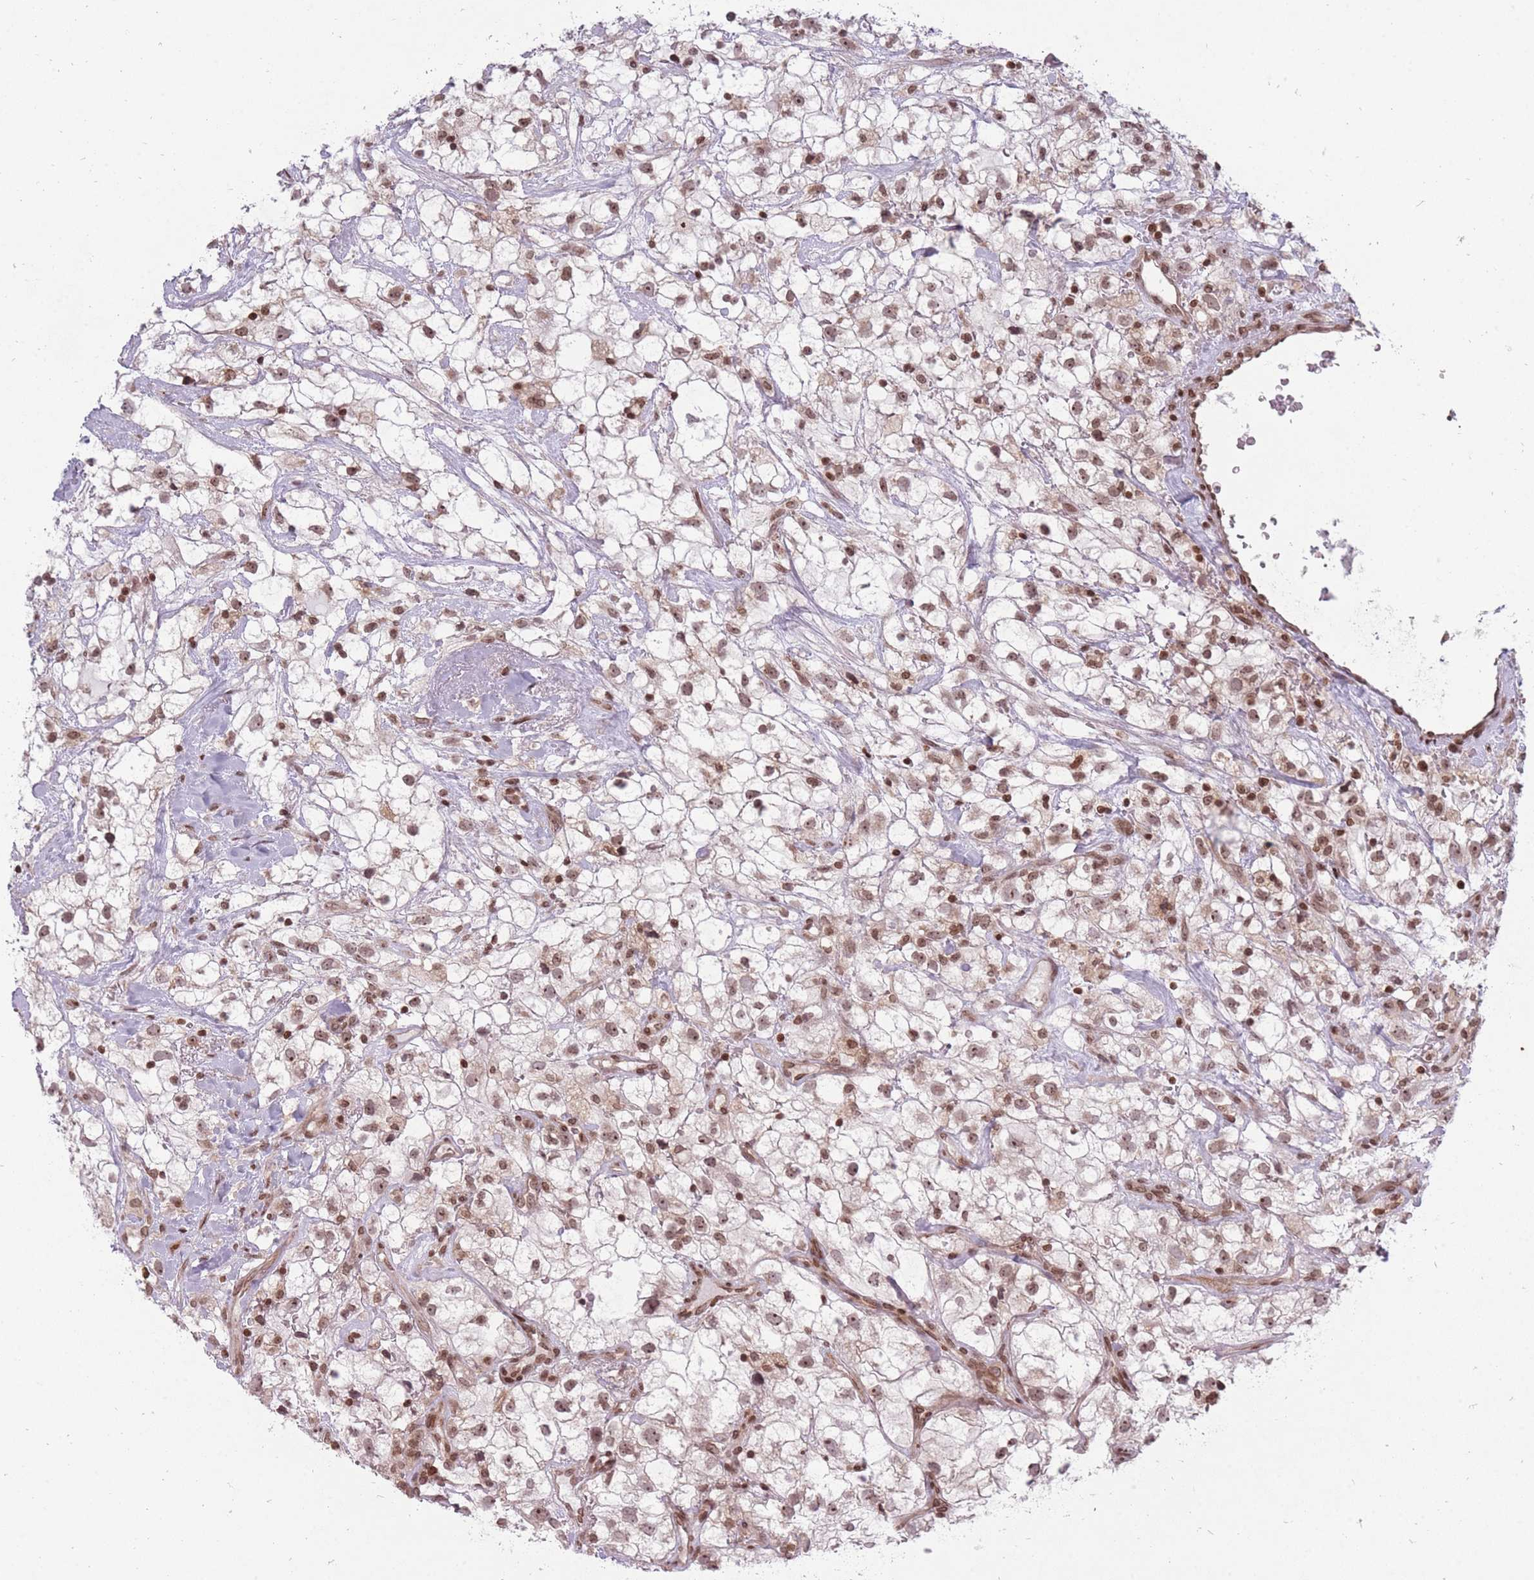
{"staining": {"intensity": "moderate", "quantity": ">75%", "location": "nuclear"}, "tissue": "renal cancer", "cell_type": "Tumor cells", "image_type": "cancer", "snomed": [{"axis": "morphology", "description": "Adenocarcinoma, NOS"}, {"axis": "topography", "description": "Kidney"}], "caption": "Immunohistochemical staining of renal cancer (adenocarcinoma) displays moderate nuclear protein expression in about >75% of tumor cells.", "gene": "TMC6", "patient": {"sex": "male", "age": 59}}